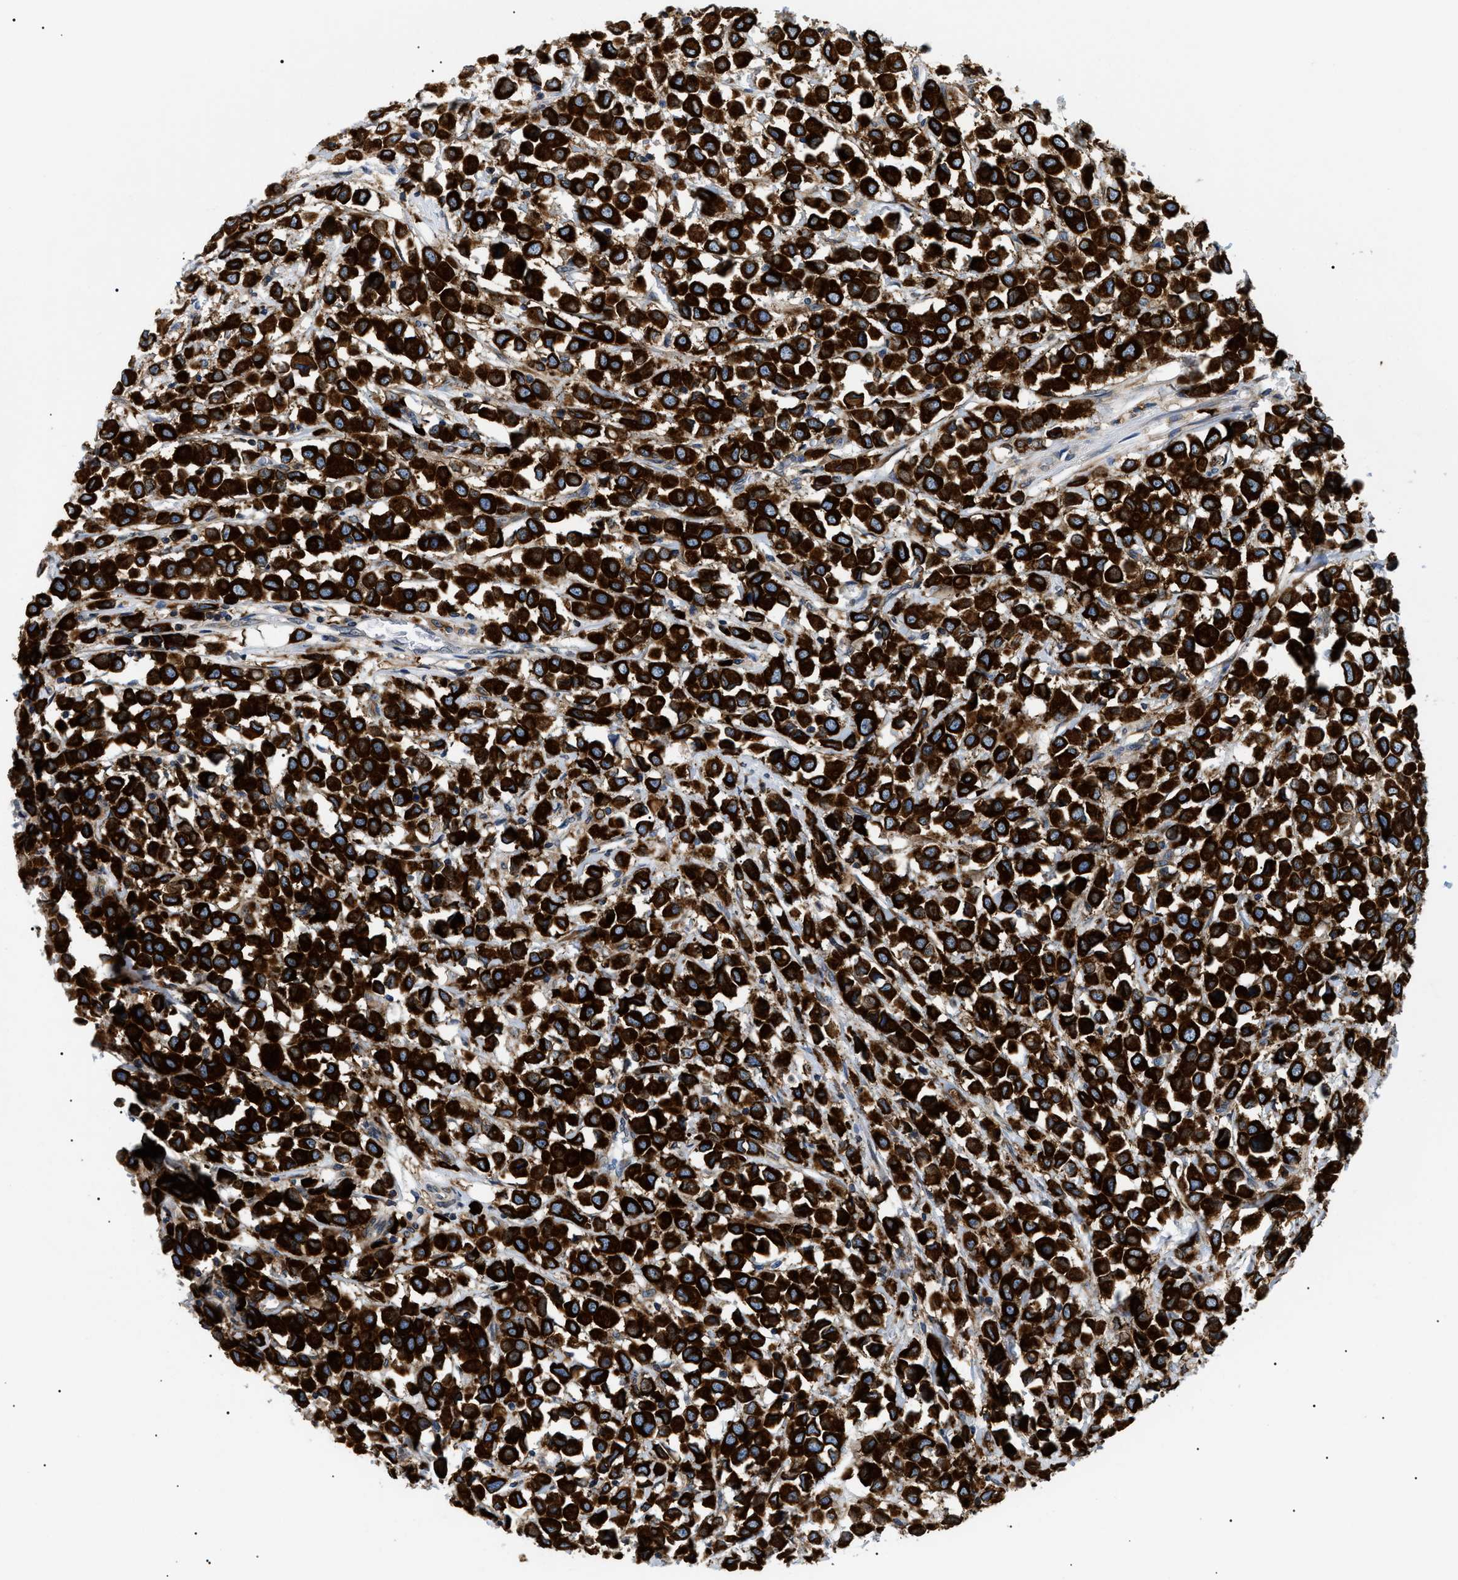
{"staining": {"intensity": "strong", "quantity": ">75%", "location": "cytoplasmic/membranous"}, "tissue": "breast cancer", "cell_type": "Tumor cells", "image_type": "cancer", "snomed": [{"axis": "morphology", "description": "Duct carcinoma"}, {"axis": "topography", "description": "Breast"}], "caption": "DAB immunohistochemical staining of human breast cancer demonstrates strong cytoplasmic/membranous protein expression in about >75% of tumor cells.", "gene": "DERL1", "patient": {"sex": "female", "age": 61}}